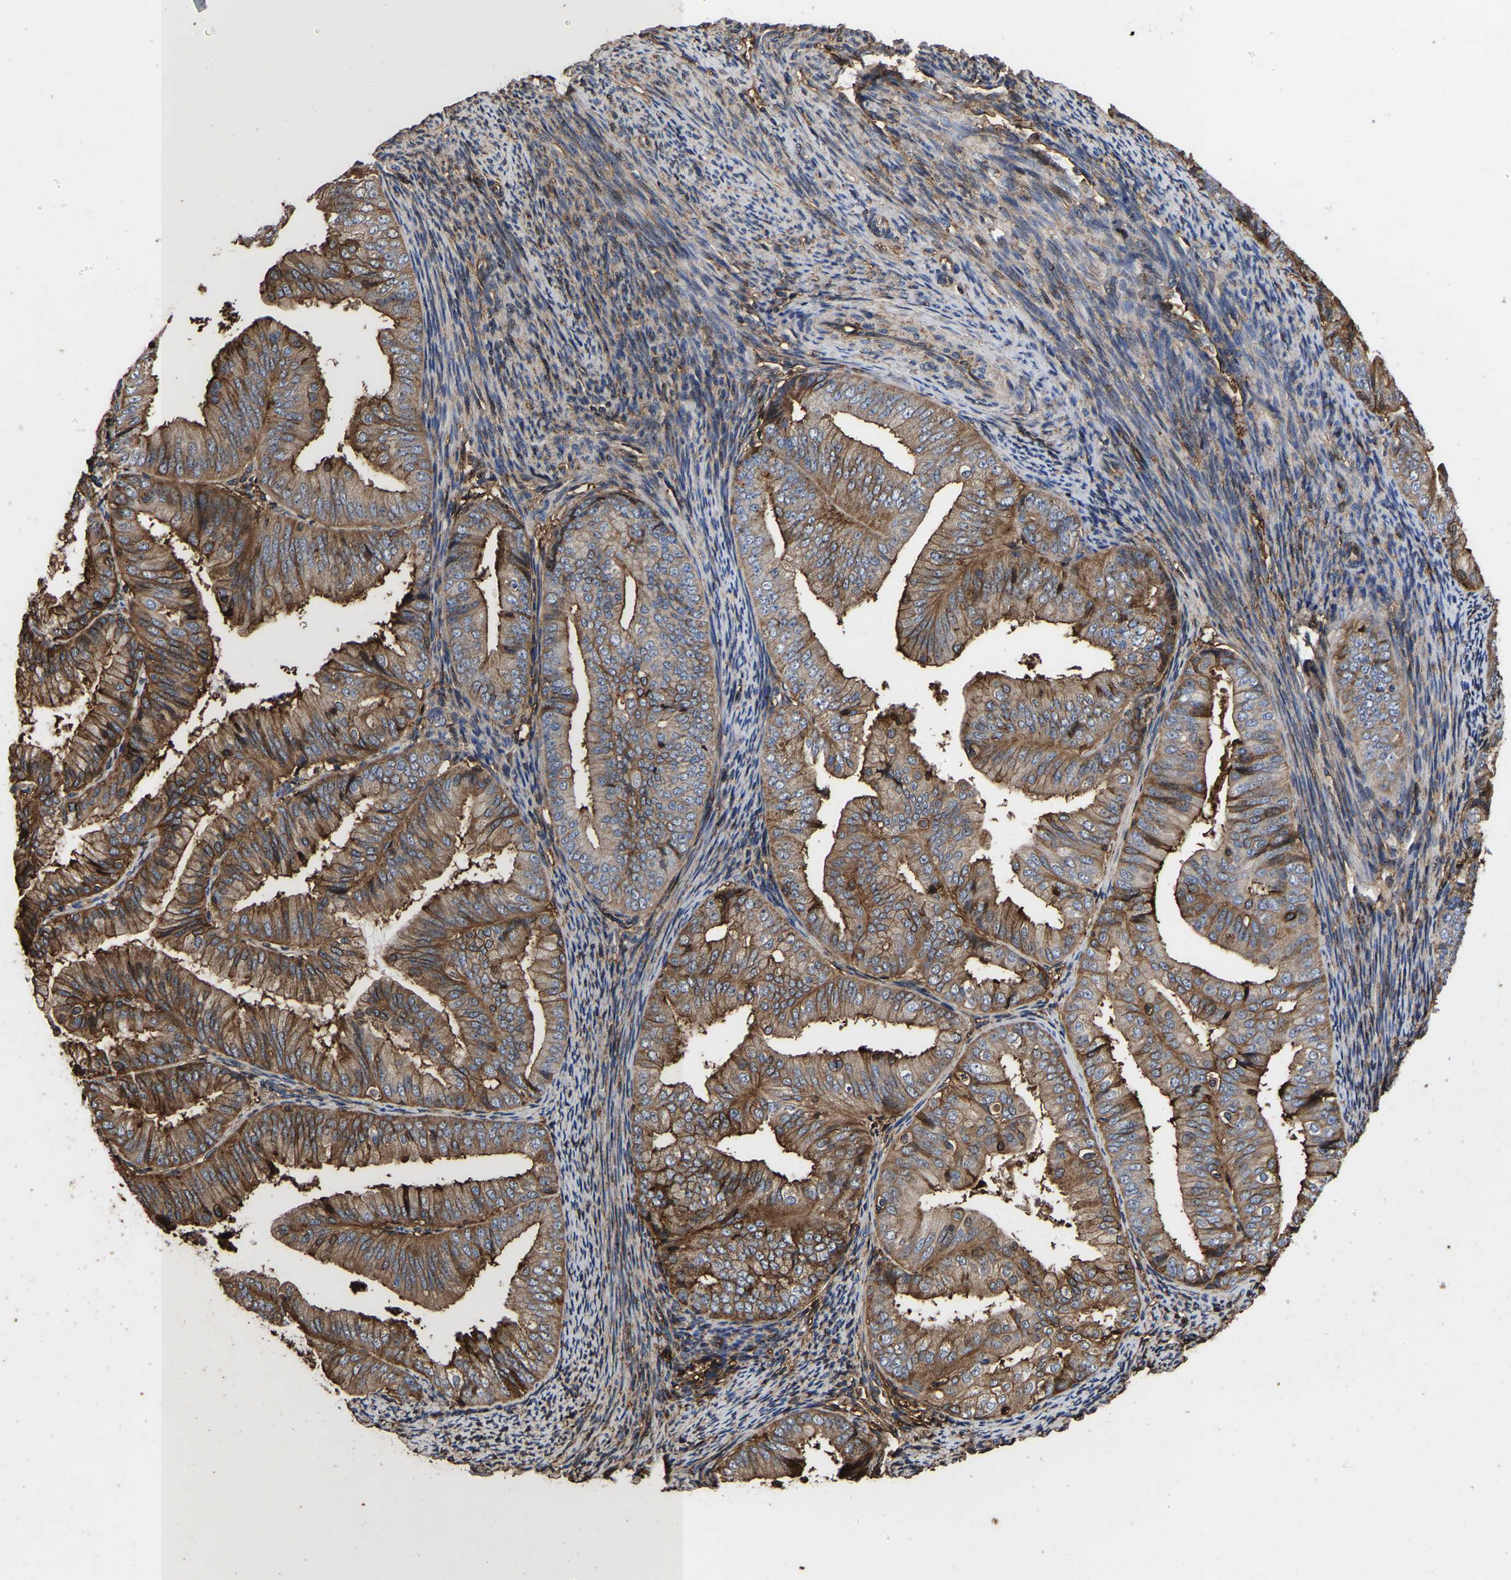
{"staining": {"intensity": "strong", "quantity": "25%-75%", "location": "cytoplasmic/membranous"}, "tissue": "endometrial cancer", "cell_type": "Tumor cells", "image_type": "cancer", "snomed": [{"axis": "morphology", "description": "Adenocarcinoma, NOS"}, {"axis": "topography", "description": "Endometrium"}], "caption": "A brown stain highlights strong cytoplasmic/membranous expression of a protein in human endometrial adenocarcinoma tumor cells.", "gene": "LIF", "patient": {"sex": "female", "age": 63}}